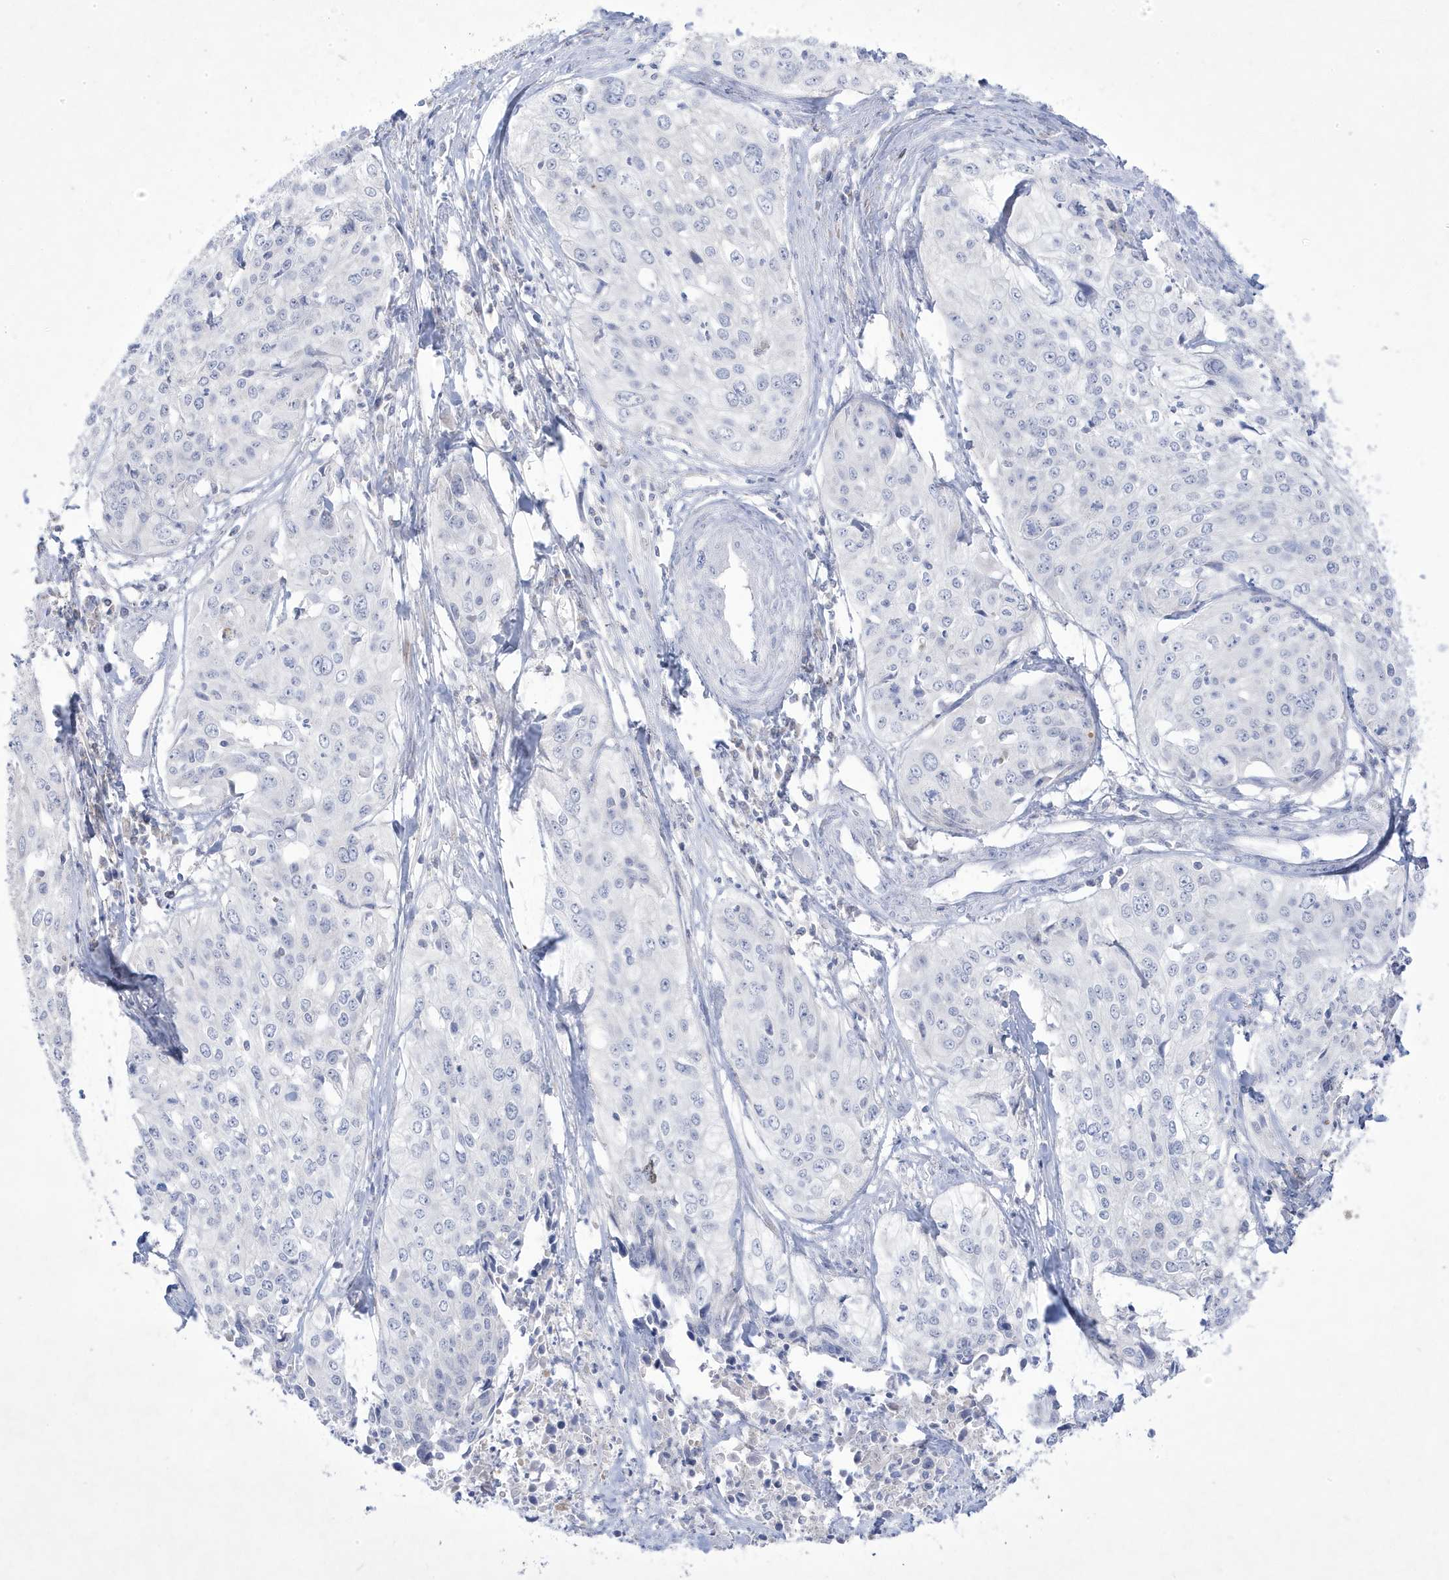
{"staining": {"intensity": "negative", "quantity": "none", "location": "none"}, "tissue": "cervical cancer", "cell_type": "Tumor cells", "image_type": "cancer", "snomed": [{"axis": "morphology", "description": "Squamous cell carcinoma, NOS"}, {"axis": "topography", "description": "Cervix"}], "caption": "IHC of human squamous cell carcinoma (cervical) displays no staining in tumor cells. (DAB IHC with hematoxylin counter stain).", "gene": "ADAMTSL3", "patient": {"sex": "female", "age": 31}}